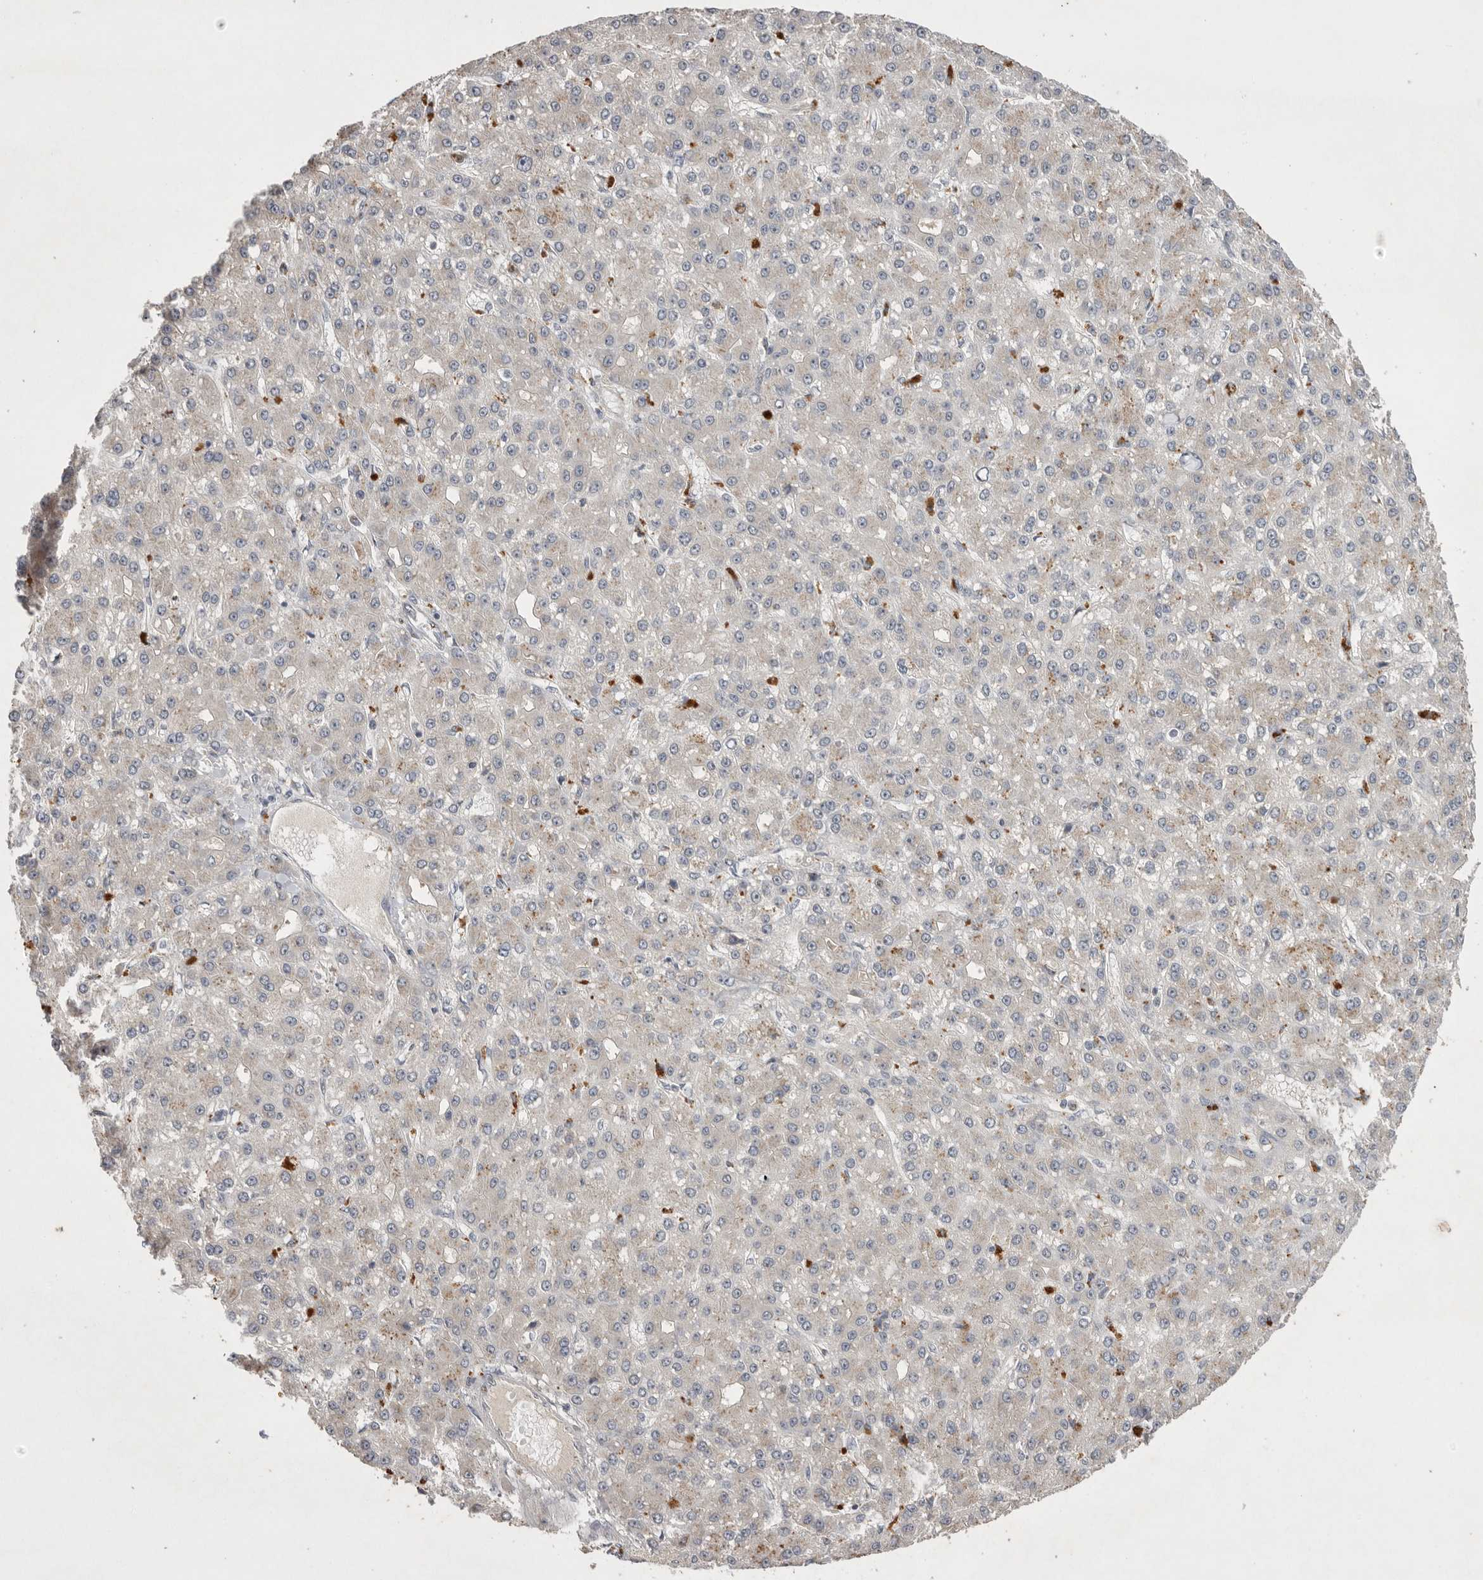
{"staining": {"intensity": "weak", "quantity": "25%-75%", "location": "cytoplasmic/membranous"}, "tissue": "liver cancer", "cell_type": "Tumor cells", "image_type": "cancer", "snomed": [{"axis": "morphology", "description": "Carcinoma, Hepatocellular, NOS"}, {"axis": "topography", "description": "Liver"}], "caption": "Liver hepatocellular carcinoma tissue demonstrates weak cytoplasmic/membranous positivity in about 25%-75% of tumor cells, visualized by immunohistochemistry.", "gene": "HUS1", "patient": {"sex": "male", "age": 67}}